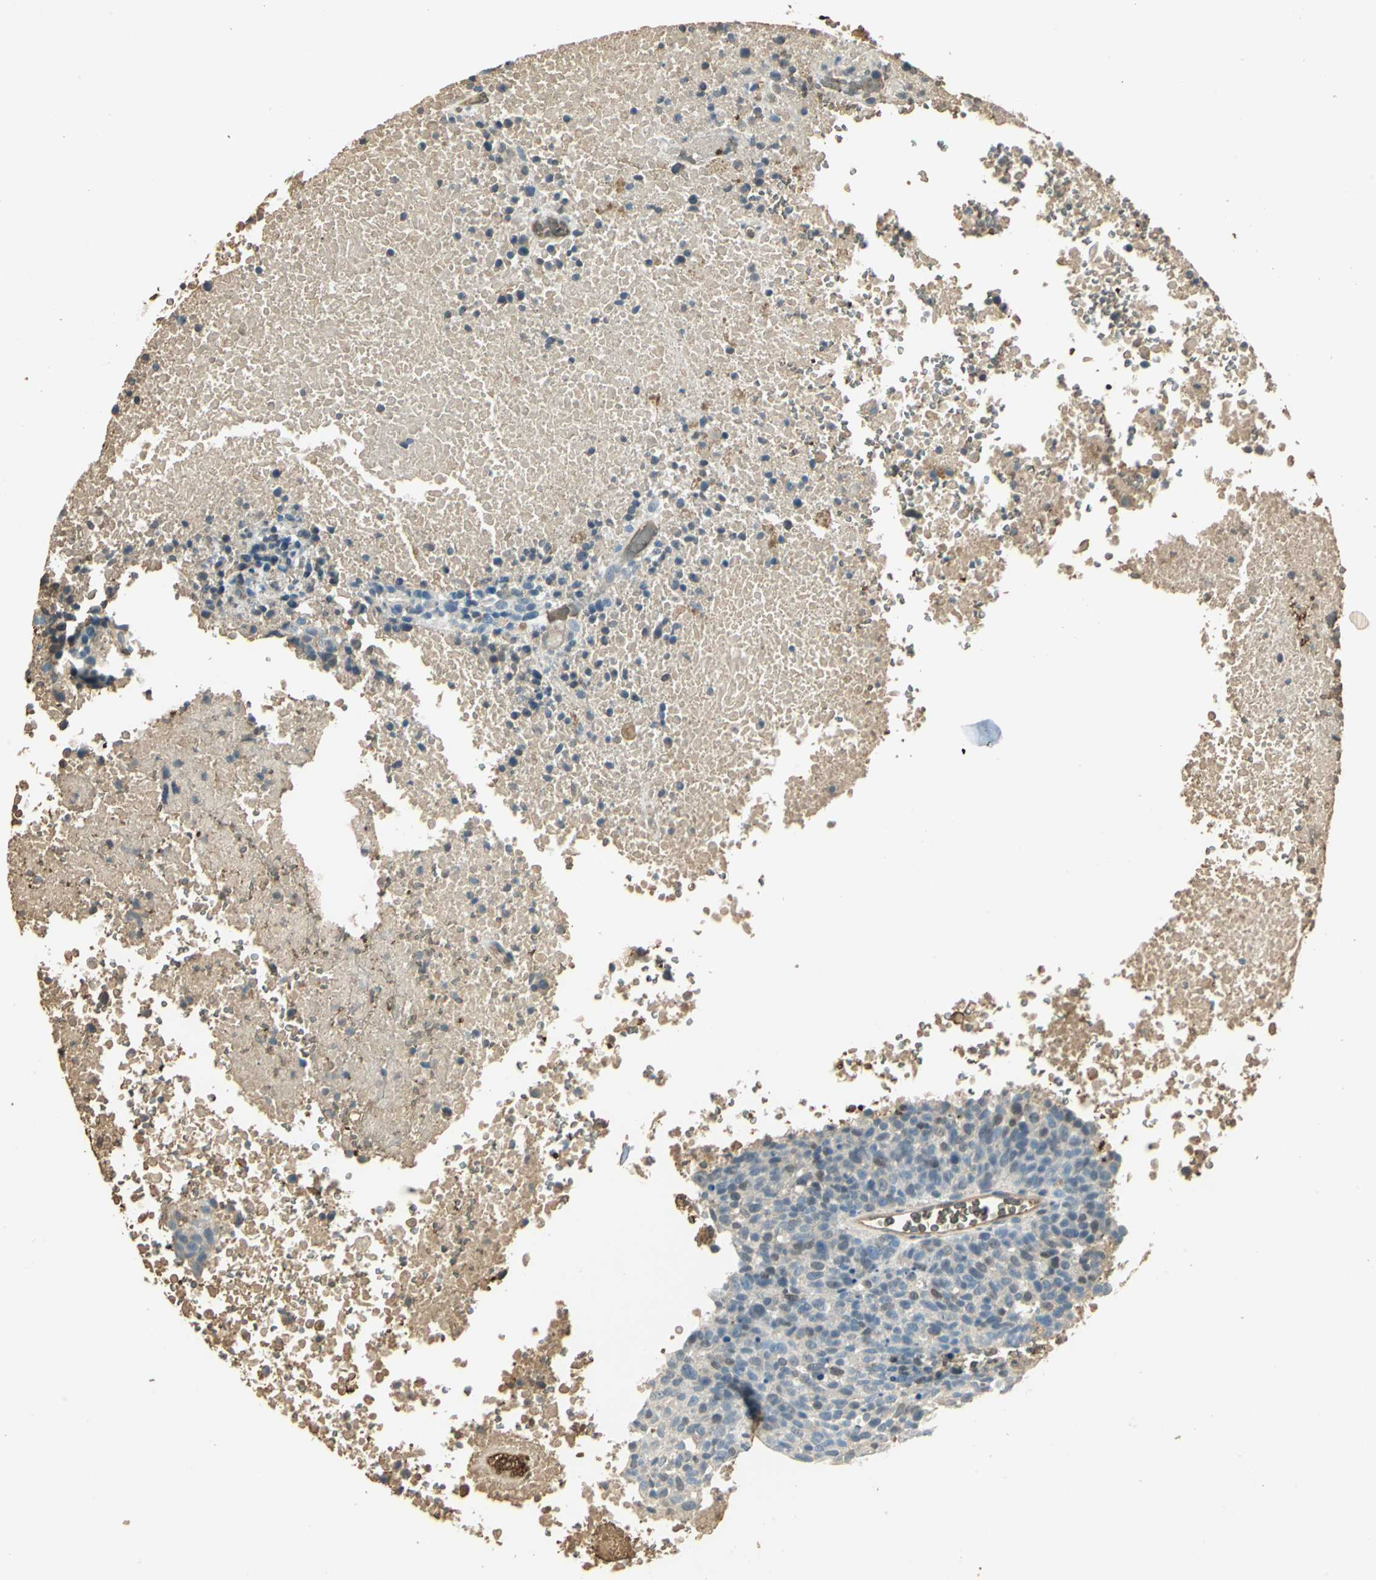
{"staining": {"intensity": "negative", "quantity": "none", "location": "none"}, "tissue": "melanoma", "cell_type": "Tumor cells", "image_type": "cancer", "snomed": [{"axis": "morphology", "description": "Malignant melanoma, Metastatic site"}, {"axis": "topography", "description": "Cerebral cortex"}], "caption": "The IHC micrograph has no significant expression in tumor cells of melanoma tissue.", "gene": "DDAH1", "patient": {"sex": "female", "age": 52}}